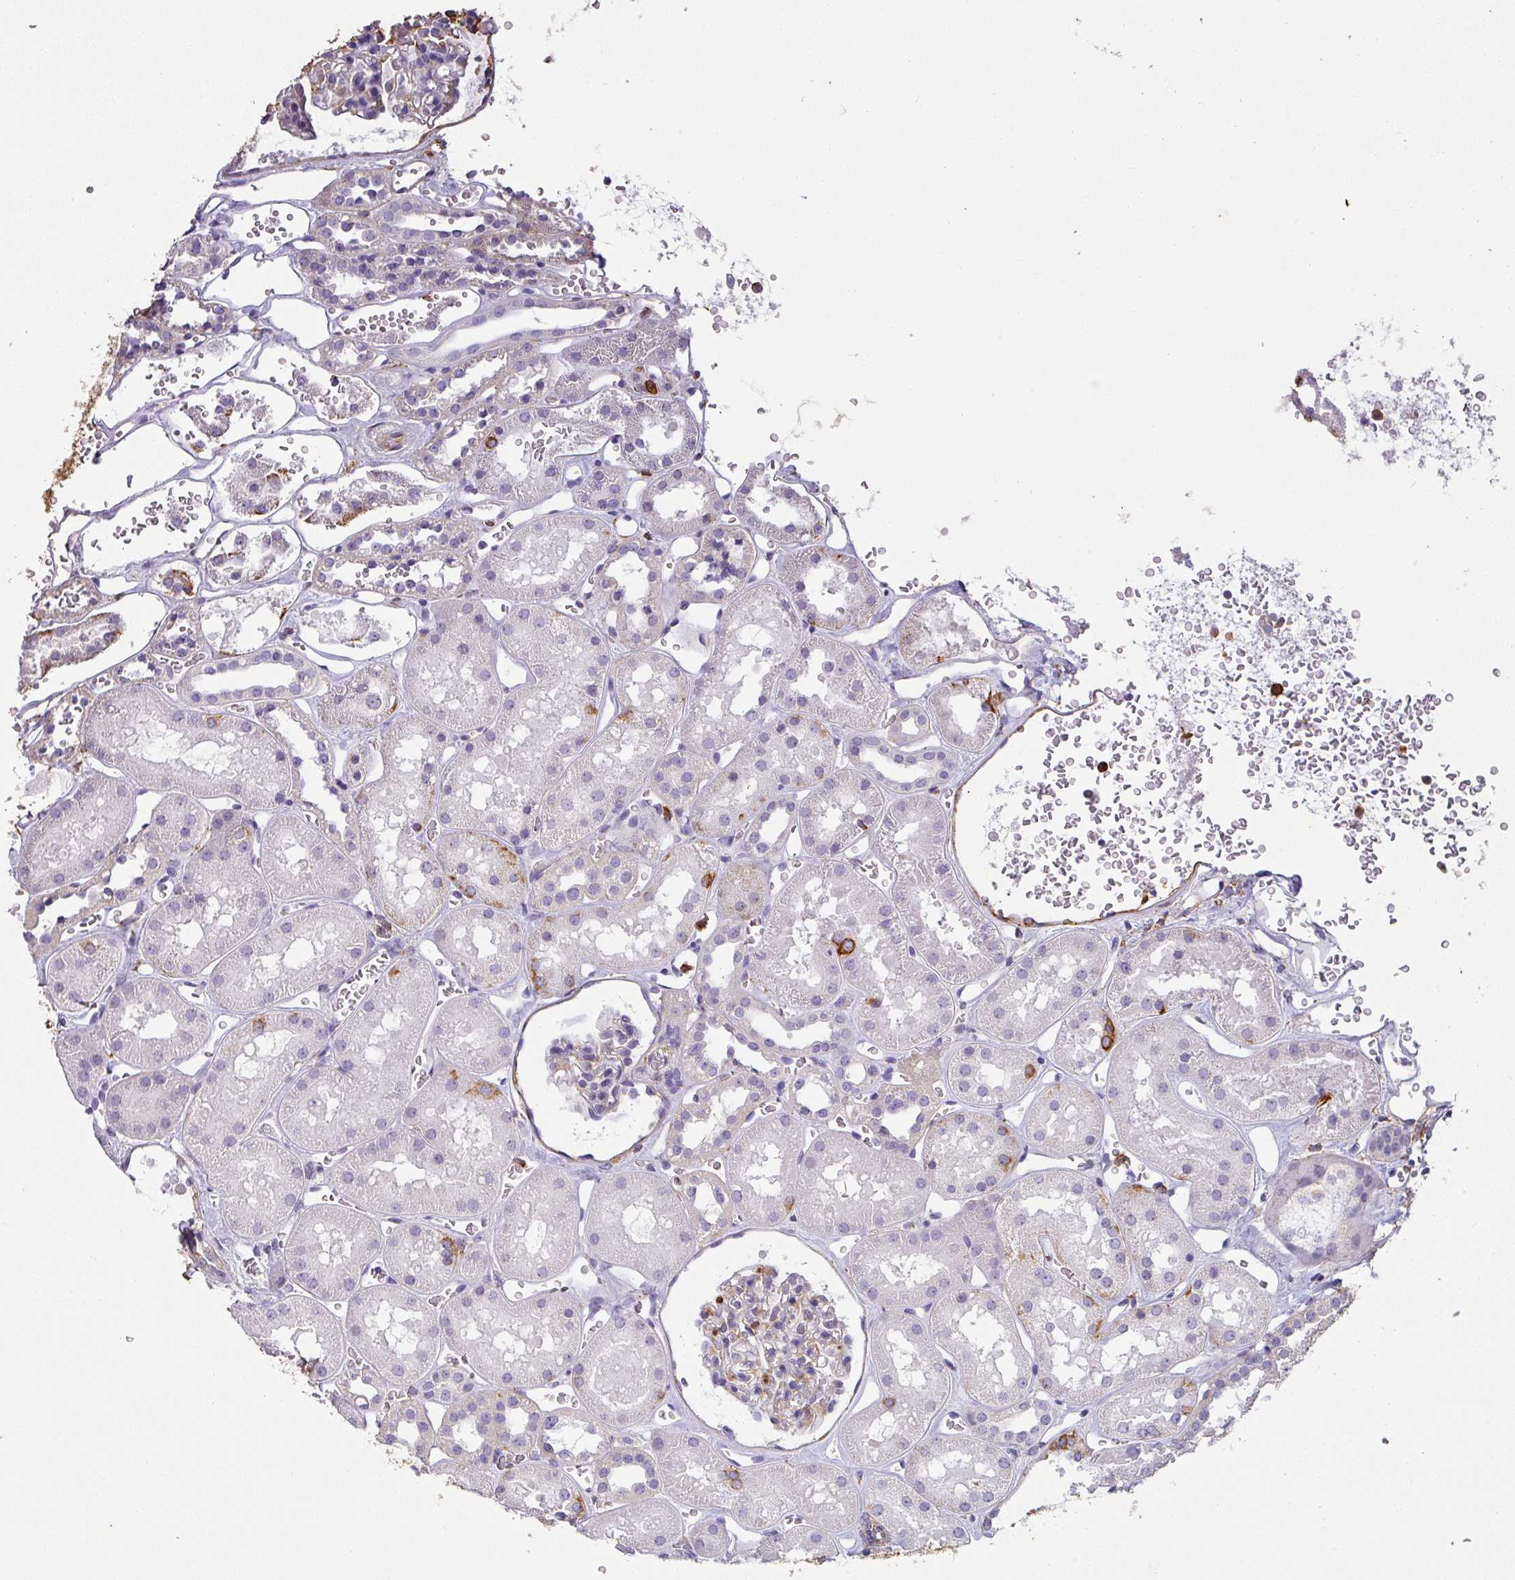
{"staining": {"intensity": "weak", "quantity": "<25%", "location": "cytoplasmic/membranous"}, "tissue": "kidney", "cell_type": "Cells in glomeruli", "image_type": "normal", "snomed": [{"axis": "morphology", "description": "Normal tissue, NOS"}, {"axis": "topography", "description": "Kidney"}], "caption": "DAB immunohistochemical staining of unremarkable kidney demonstrates no significant staining in cells in glomeruli.", "gene": "ZNF280C", "patient": {"sex": "female", "age": 41}}